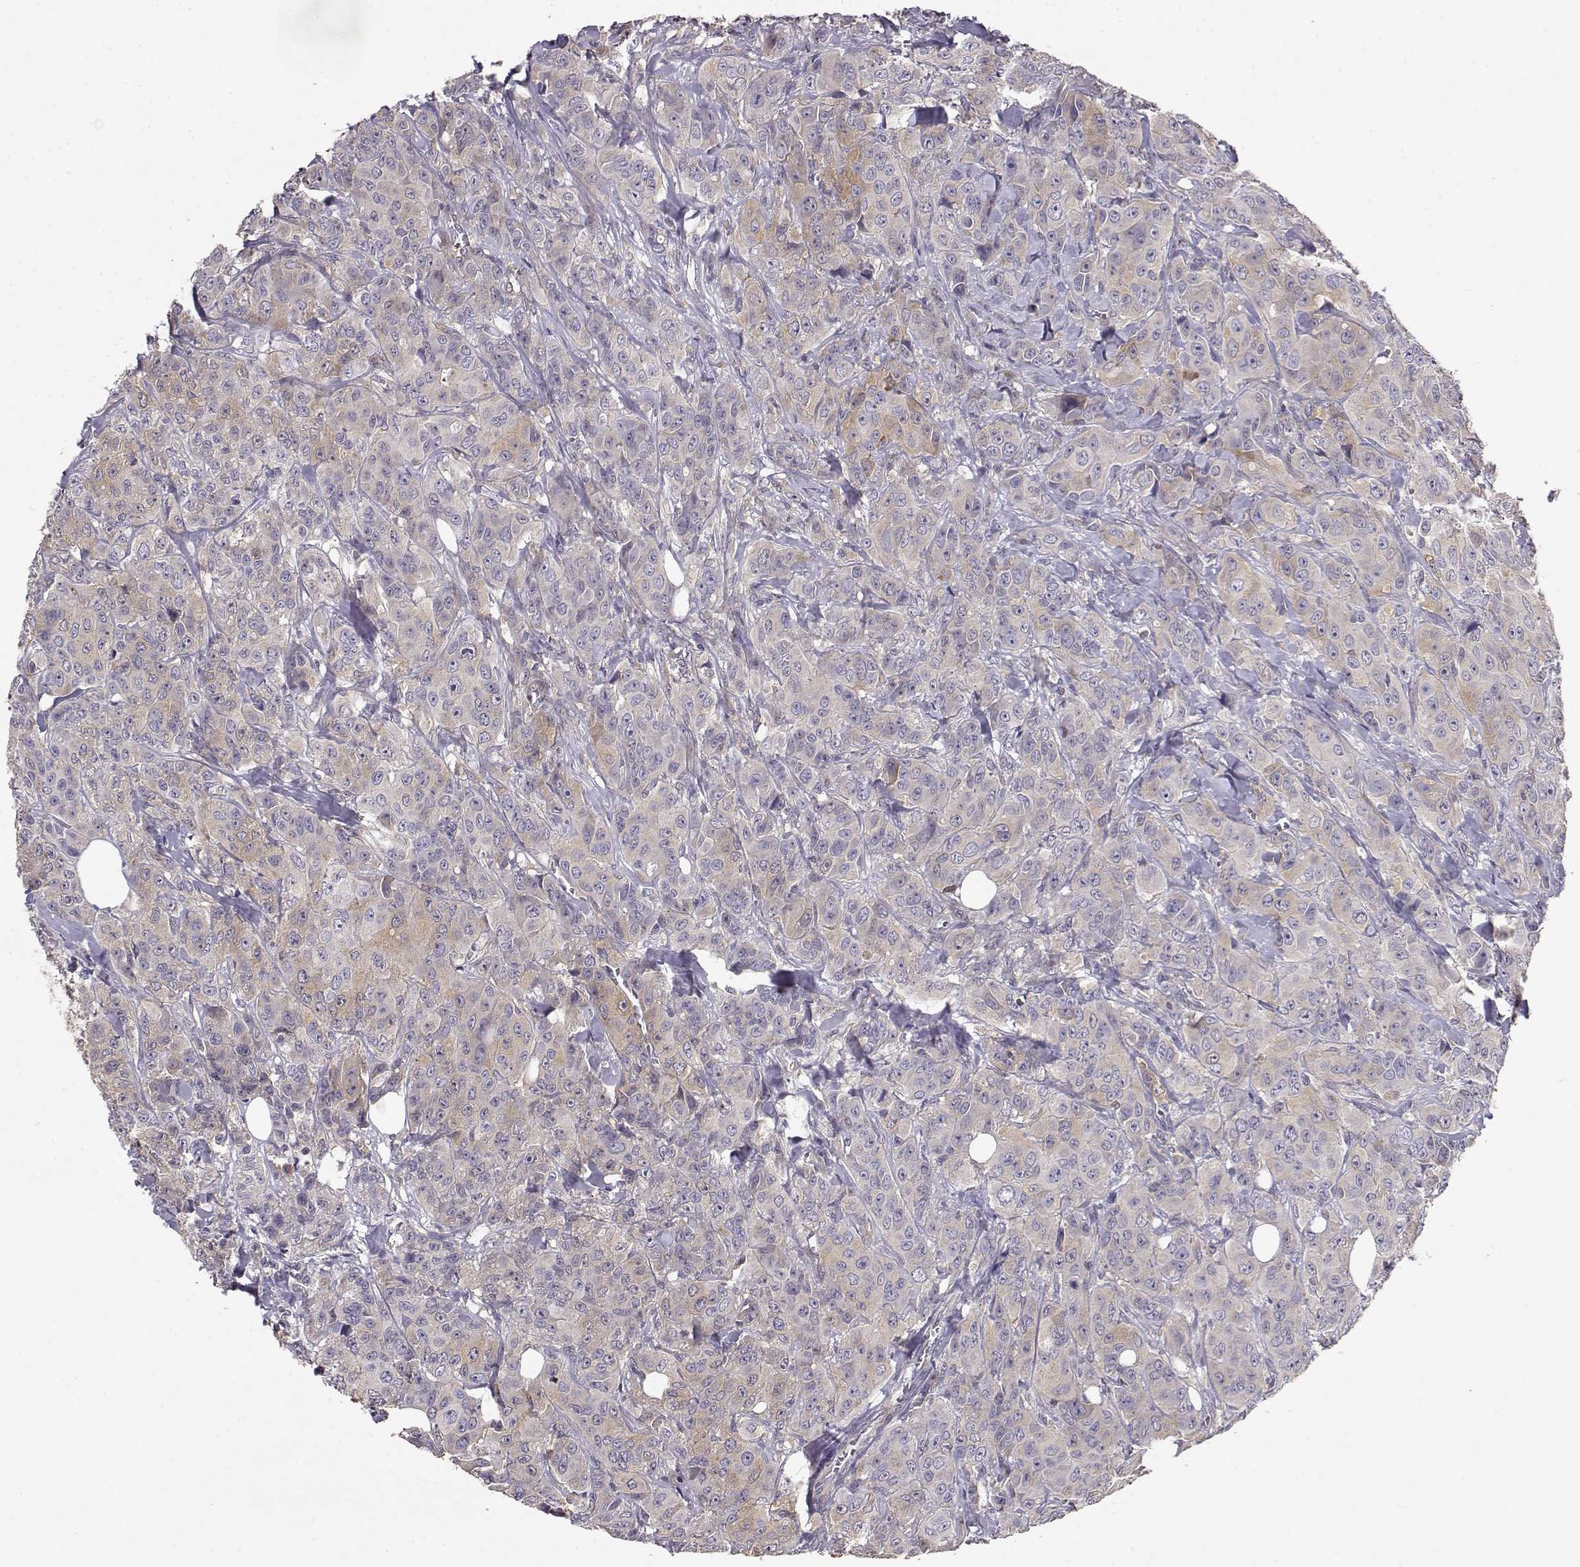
{"staining": {"intensity": "weak", "quantity": "<25%", "location": "cytoplasmic/membranous"}, "tissue": "breast cancer", "cell_type": "Tumor cells", "image_type": "cancer", "snomed": [{"axis": "morphology", "description": "Duct carcinoma"}, {"axis": "topography", "description": "Breast"}], "caption": "High magnification brightfield microscopy of breast cancer stained with DAB (brown) and counterstained with hematoxylin (blue): tumor cells show no significant staining. The staining is performed using DAB (3,3'-diaminobenzidine) brown chromogen with nuclei counter-stained in using hematoxylin.", "gene": "CRIM1", "patient": {"sex": "female", "age": 43}}